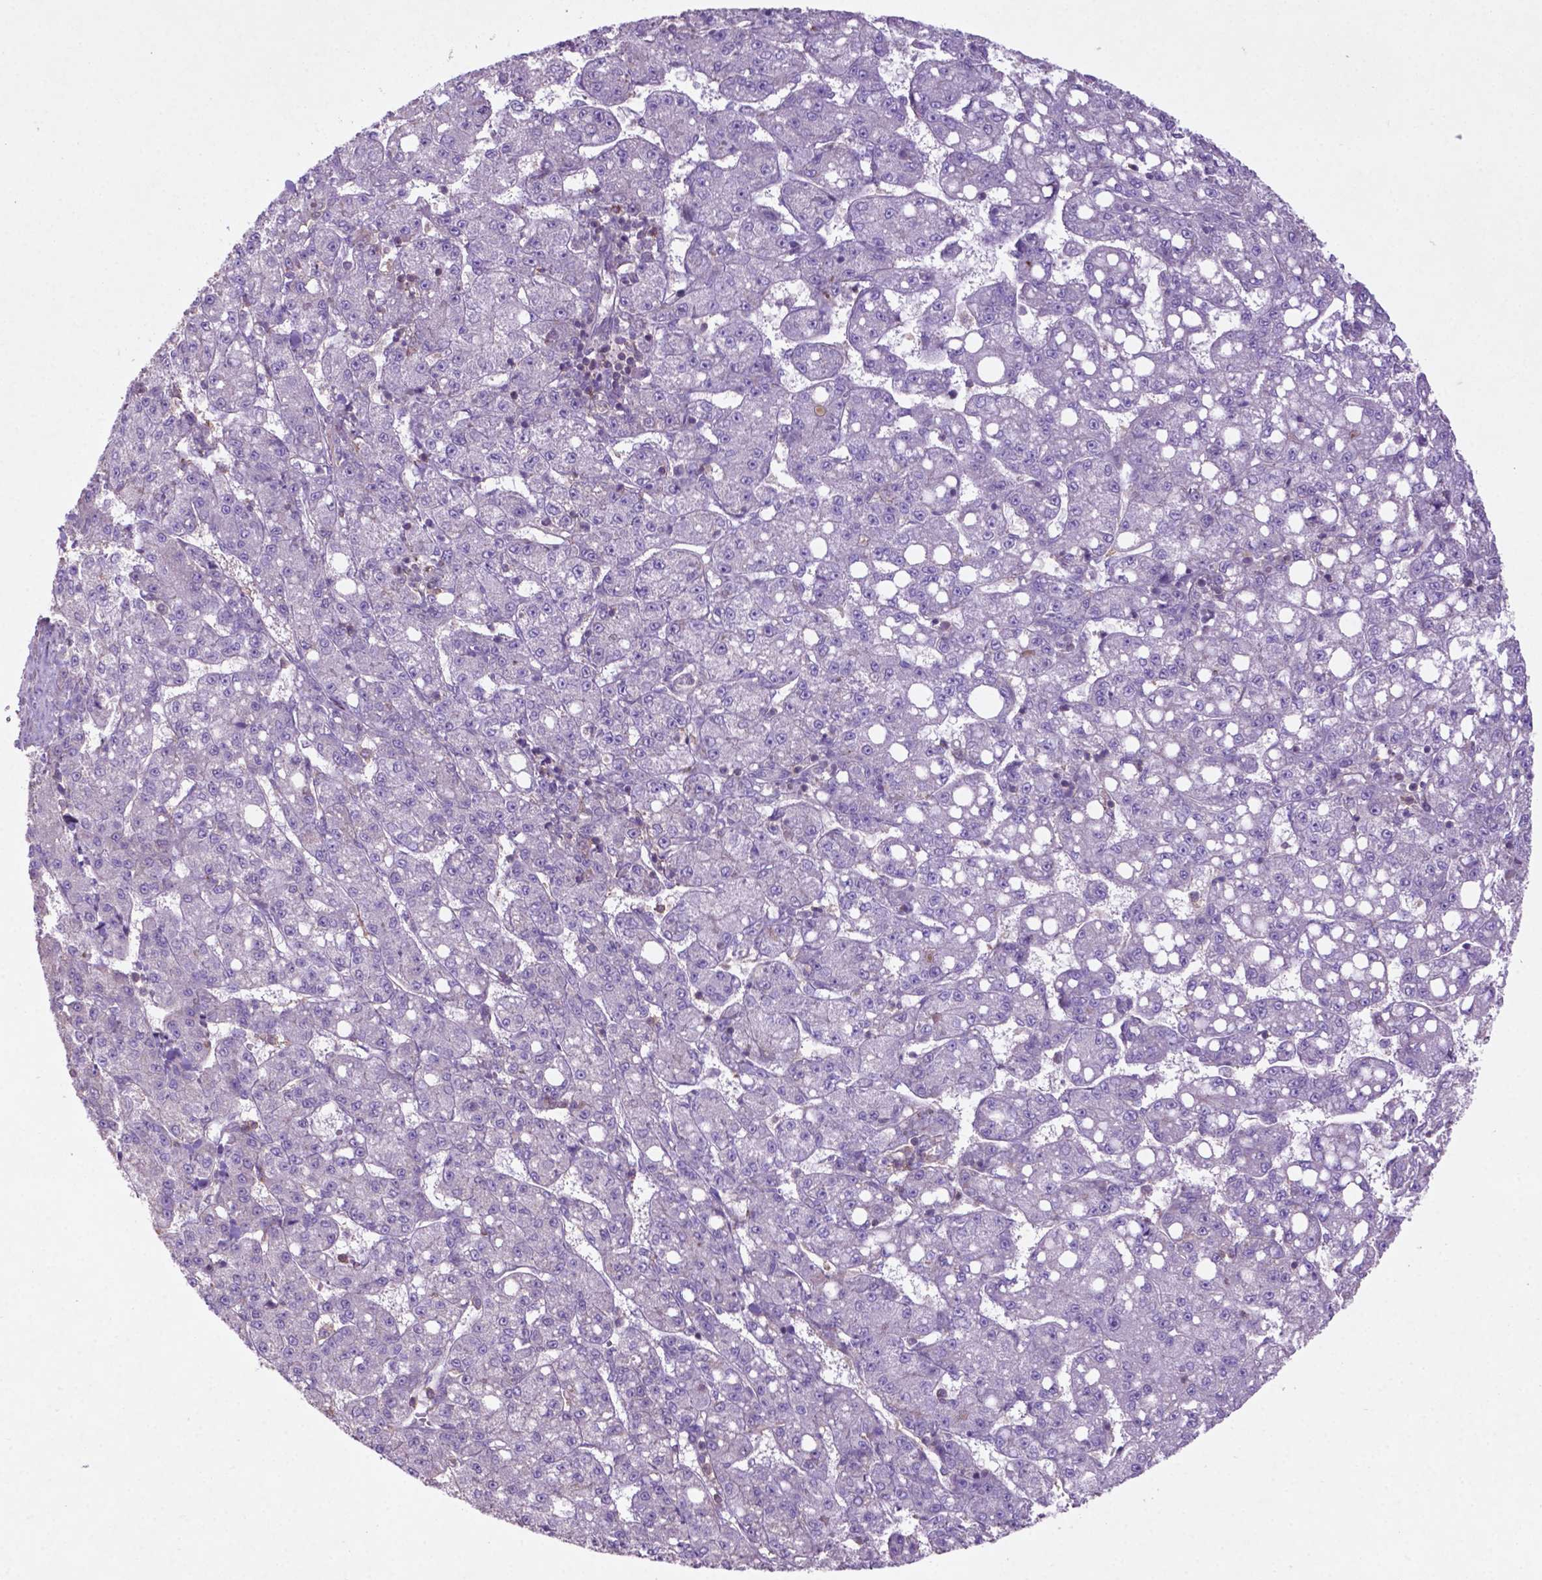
{"staining": {"intensity": "negative", "quantity": "none", "location": "none"}, "tissue": "liver cancer", "cell_type": "Tumor cells", "image_type": "cancer", "snomed": [{"axis": "morphology", "description": "Carcinoma, Hepatocellular, NOS"}, {"axis": "topography", "description": "Liver"}], "caption": "The photomicrograph displays no staining of tumor cells in hepatocellular carcinoma (liver).", "gene": "BMP4", "patient": {"sex": "female", "age": 65}}